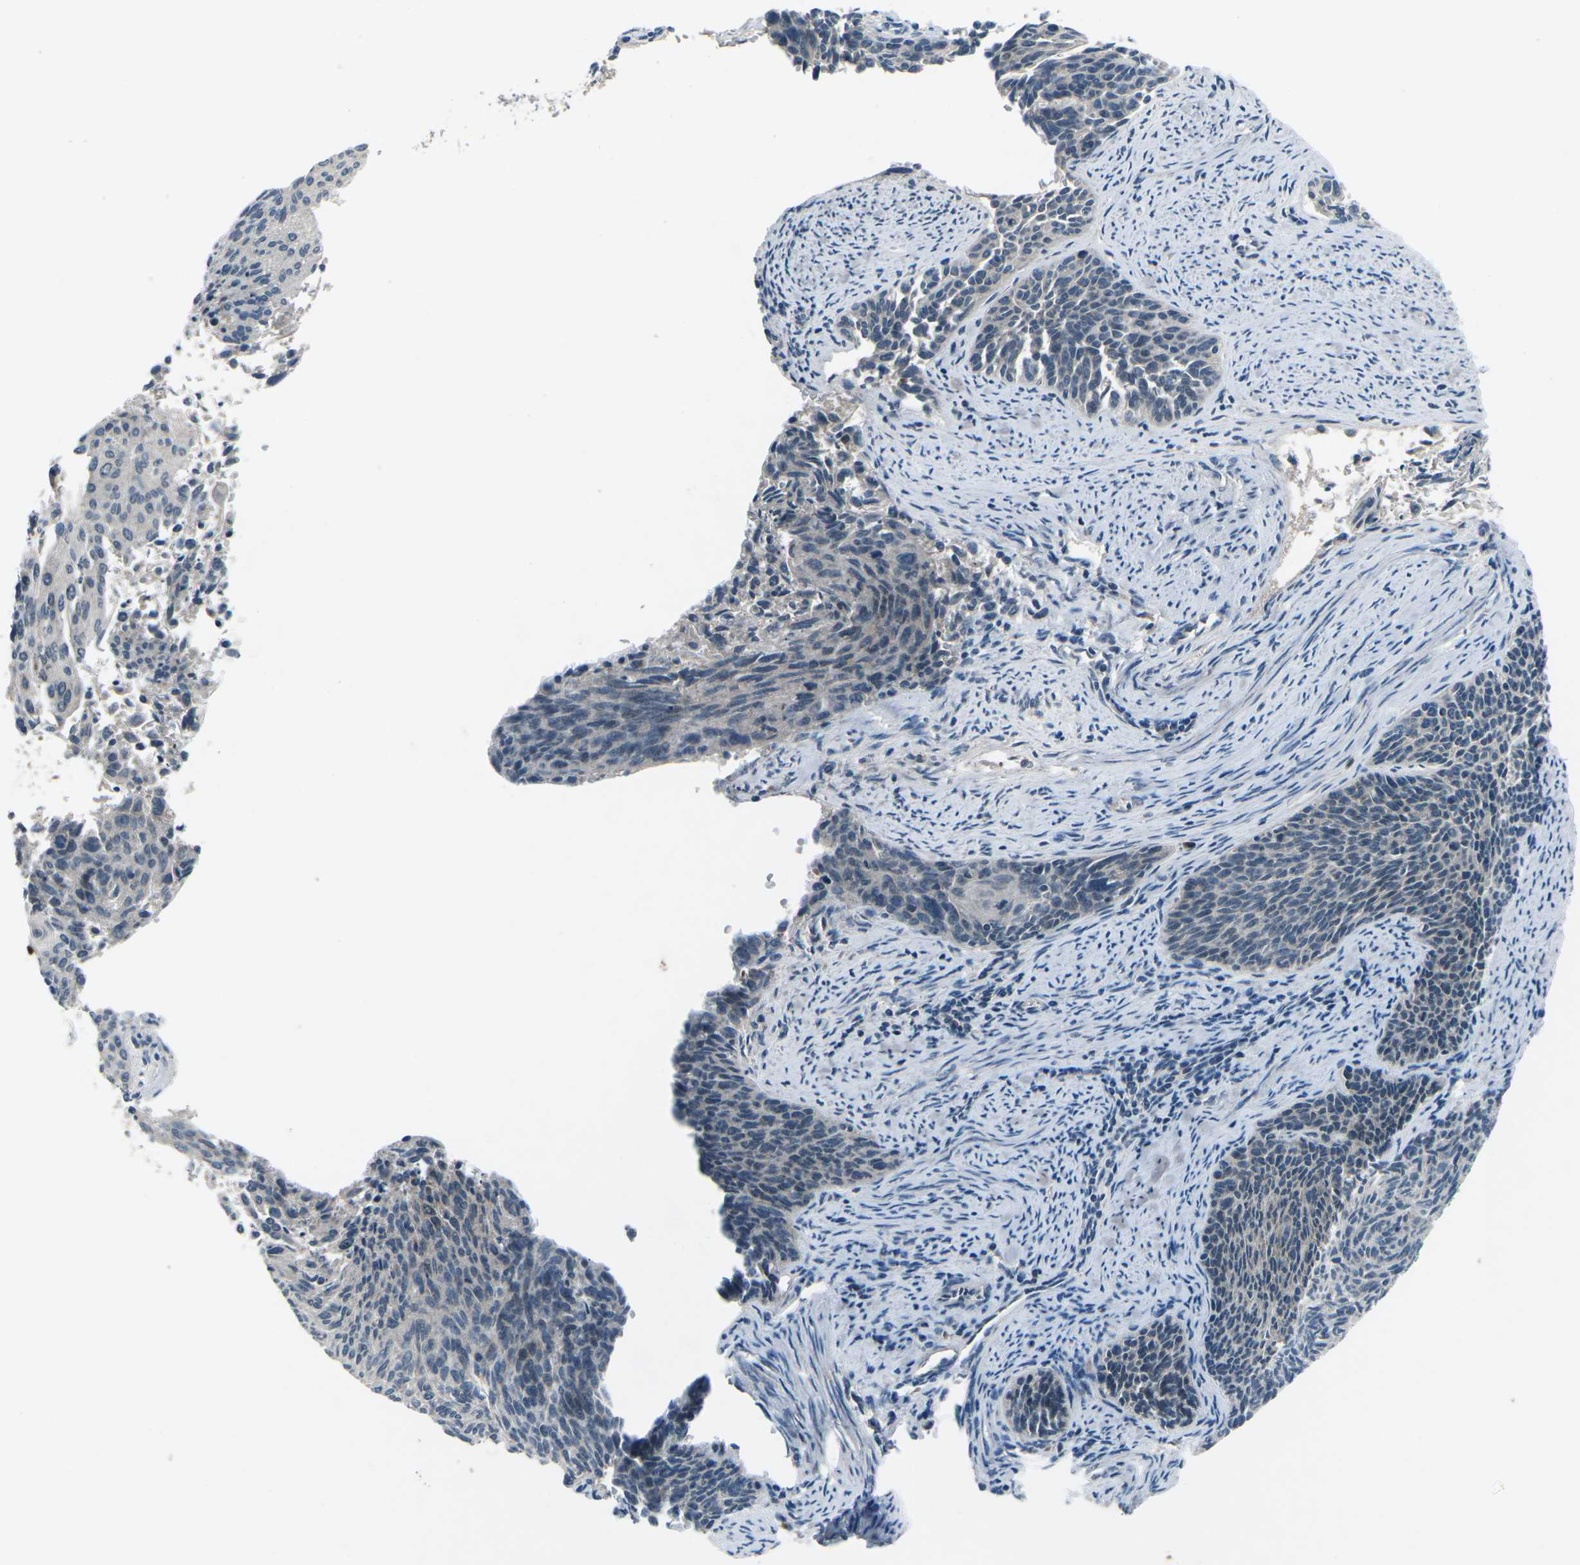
{"staining": {"intensity": "negative", "quantity": "none", "location": "none"}, "tissue": "cervical cancer", "cell_type": "Tumor cells", "image_type": "cancer", "snomed": [{"axis": "morphology", "description": "Squamous cell carcinoma, NOS"}, {"axis": "topography", "description": "Cervix"}], "caption": "High magnification brightfield microscopy of squamous cell carcinoma (cervical) stained with DAB (3,3'-diaminobenzidine) (brown) and counterstained with hematoxylin (blue): tumor cells show no significant positivity. (DAB immunohistochemistry with hematoxylin counter stain).", "gene": "CDK16", "patient": {"sex": "female", "age": 55}}